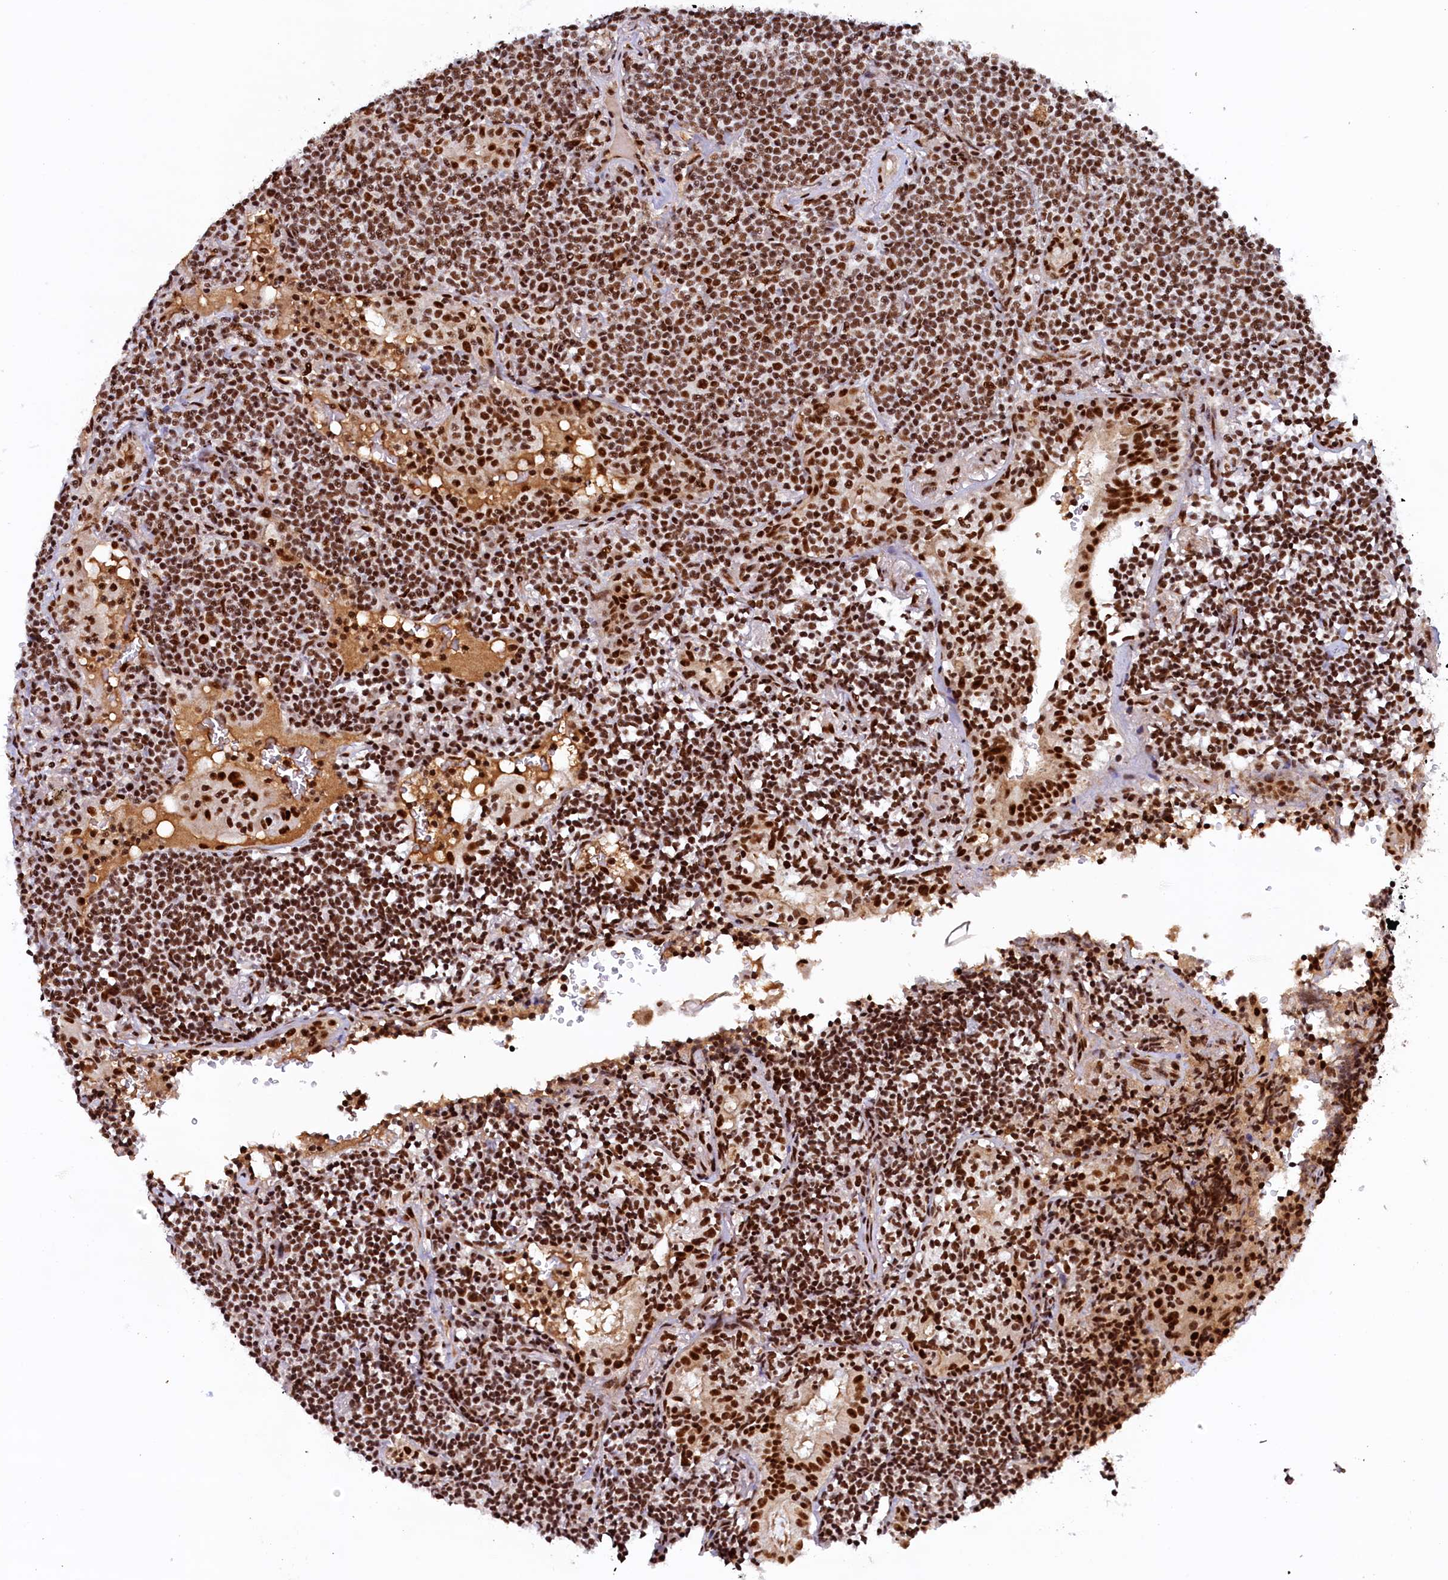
{"staining": {"intensity": "strong", "quantity": ">75%", "location": "nuclear"}, "tissue": "lymphoma", "cell_type": "Tumor cells", "image_type": "cancer", "snomed": [{"axis": "morphology", "description": "Malignant lymphoma, non-Hodgkin's type, Low grade"}, {"axis": "topography", "description": "Lung"}], "caption": "Immunohistochemical staining of lymphoma demonstrates high levels of strong nuclear protein positivity in about >75% of tumor cells.", "gene": "ZC3H18", "patient": {"sex": "female", "age": 71}}